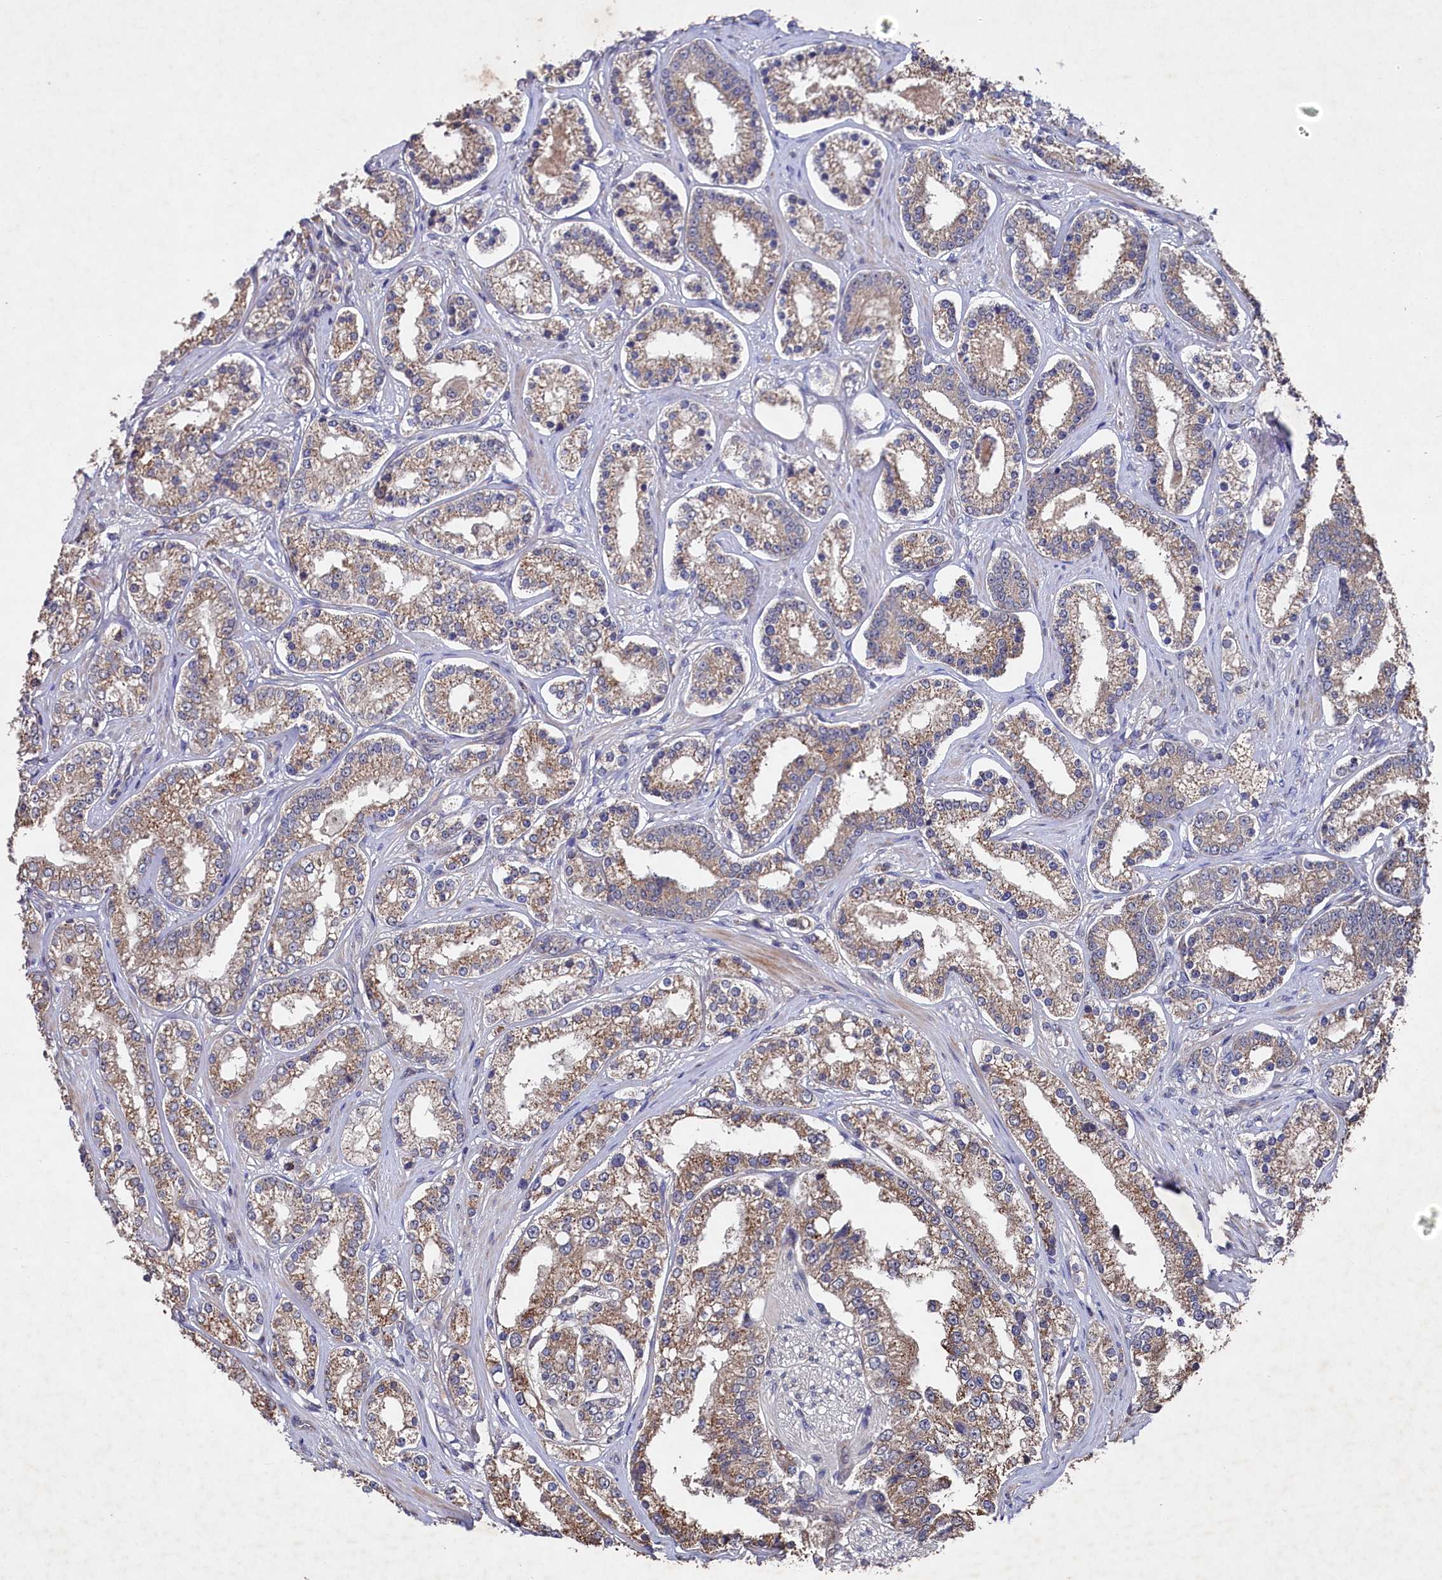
{"staining": {"intensity": "moderate", "quantity": ">75%", "location": "cytoplasmic/membranous"}, "tissue": "prostate cancer", "cell_type": "Tumor cells", "image_type": "cancer", "snomed": [{"axis": "morphology", "description": "Normal tissue, NOS"}, {"axis": "morphology", "description": "Adenocarcinoma, High grade"}, {"axis": "topography", "description": "Prostate"}], "caption": "Prostate cancer stained with DAB IHC displays medium levels of moderate cytoplasmic/membranous positivity in about >75% of tumor cells.", "gene": "SUPV3L1", "patient": {"sex": "male", "age": 83}}